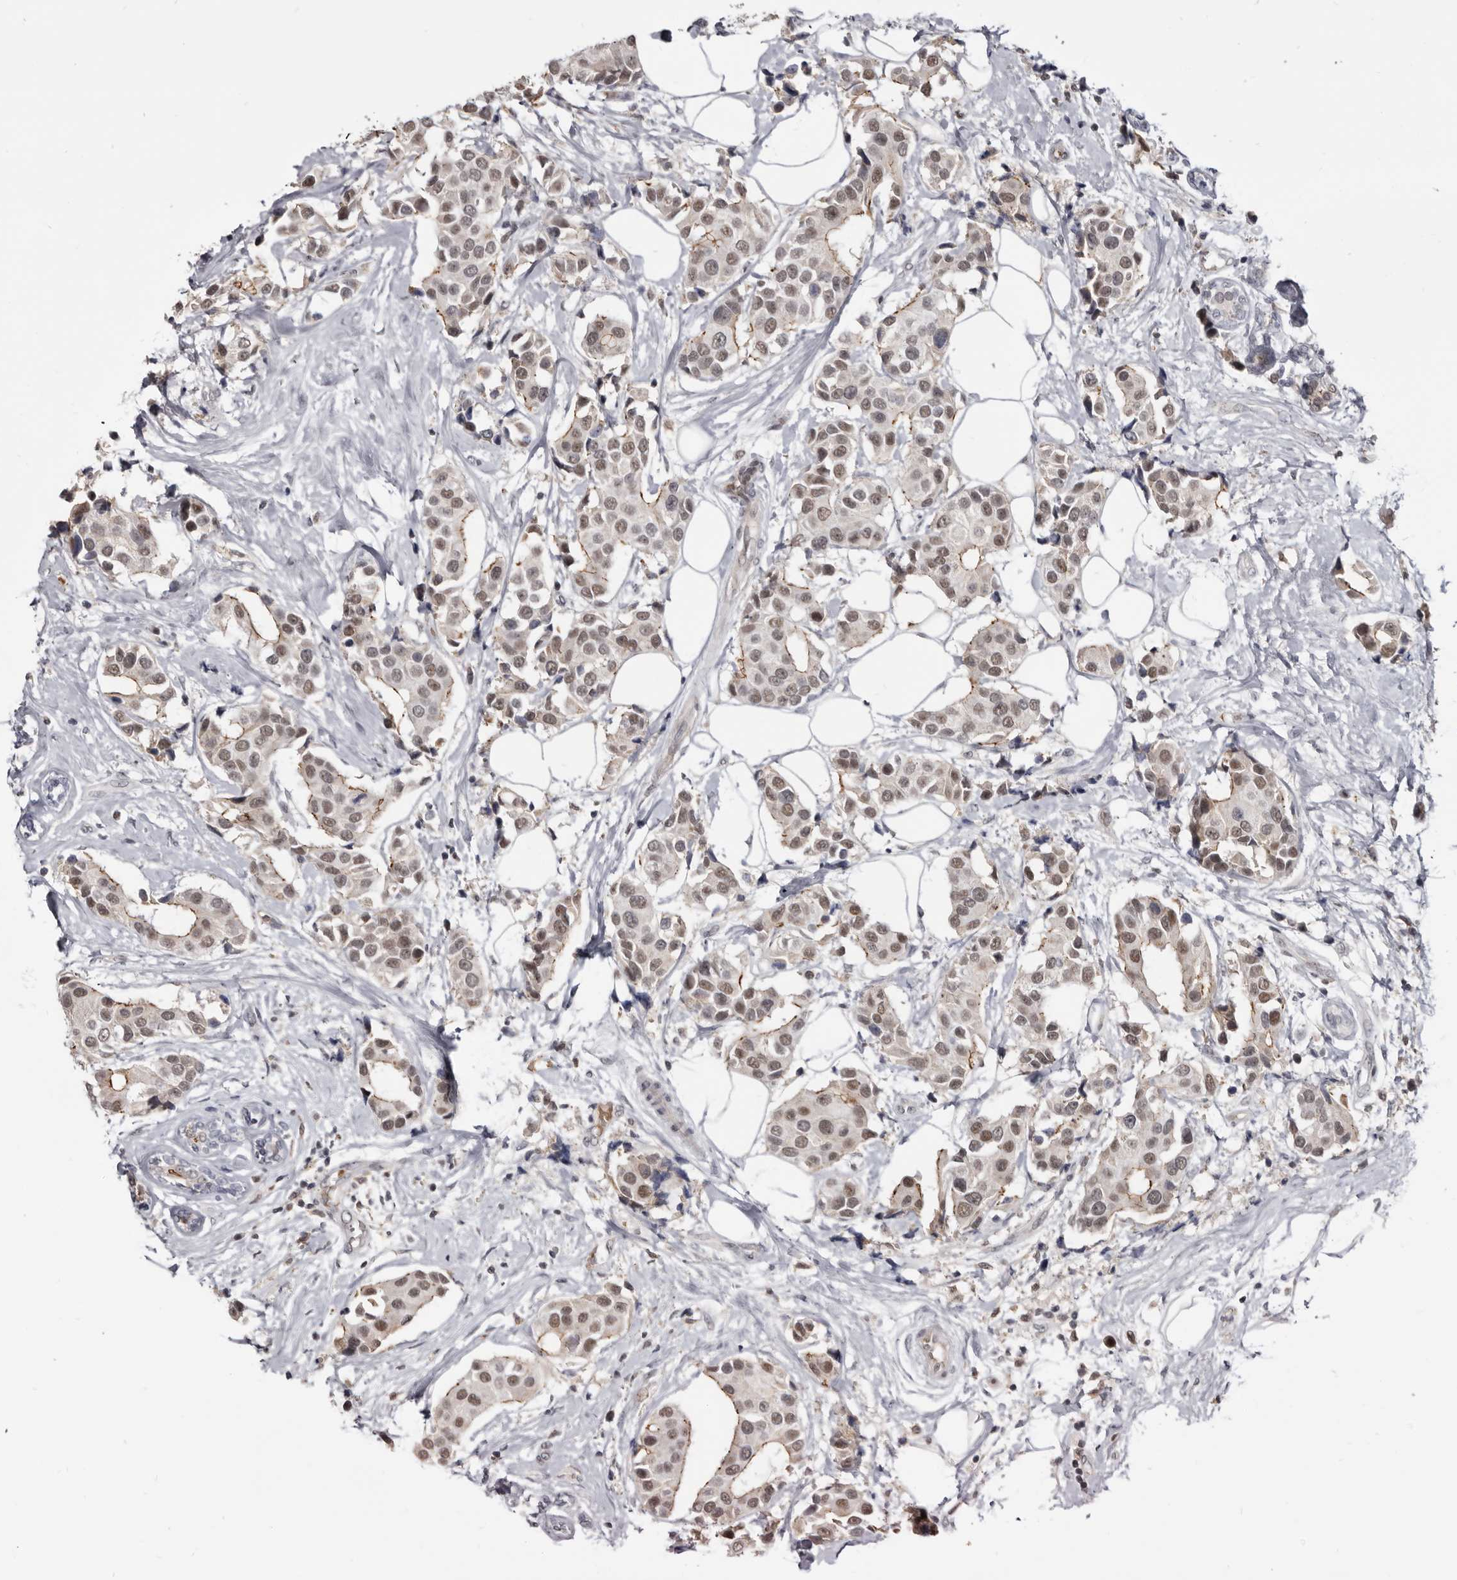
{"staining": {"intensity": "moderate", "quantity": ">75%", "location": "cytoplasmic/membranous,nuclear"}, "tissue": "breast cancer", "cell_type": "Tumor cells", "image_type": "cancer", "snomed": [{"axis": "morphology", "description": "Normal tissue, NOS"}, {"axis": "morphology", "description": "Duct carcinoma"}, {"axis": "topography", "description": "Breast"}], "caption": "Breast cancer (infiltrating ductal carcinoma) stained for a protein reveals moderate cytoplasmic/membranous and nuclear positivity in tumor cells.", "gene": "CGN", "patient": {"sex": "female", "age": 39}}